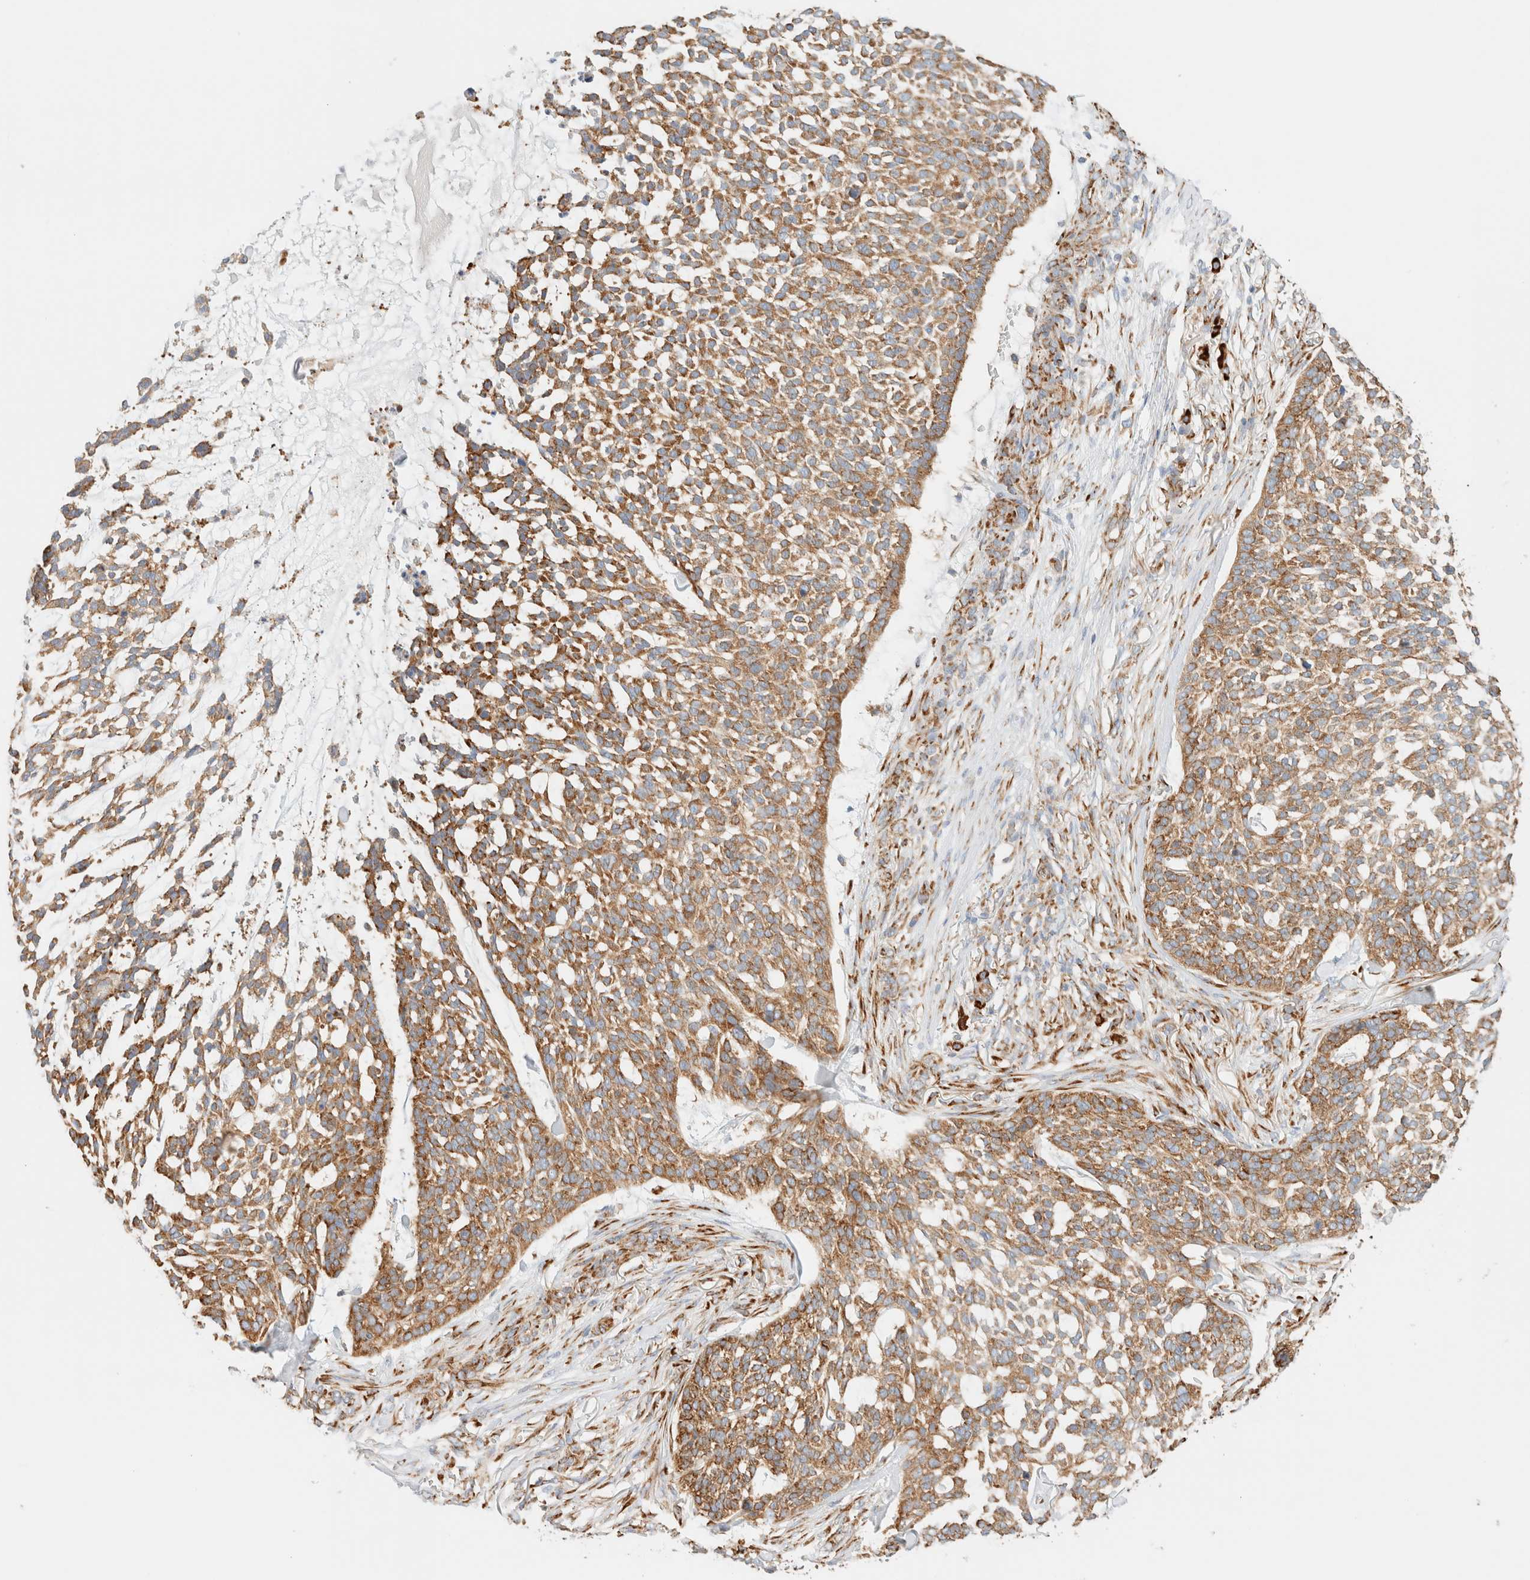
{"staining": {"intensity": "moderate", "quantity": ">75%", "location": "cytoplasmic/membranous"}, "tissue": "skin cancer", "cell_type": "Tumor cells", "image_type": "cancer", "snomed": [{"axis": "morphology", "description": "Basal cell carcinoma"}, {"axis": "topography", "description": "Skin"}], "caption": "IHC photomicrograph of neoplastic tissue: human basal cell carcinoma (skin) stained using immunohistochemistry (IHC) shows medium levels of moderate protein expression localized specifically in the cytoplasmic/membranous of tumor cells, appearing as a cytoplasmic/membranous brown color.", "gene": "ZC2HC1A", "patient": {"sex": "female", "age": 64}}